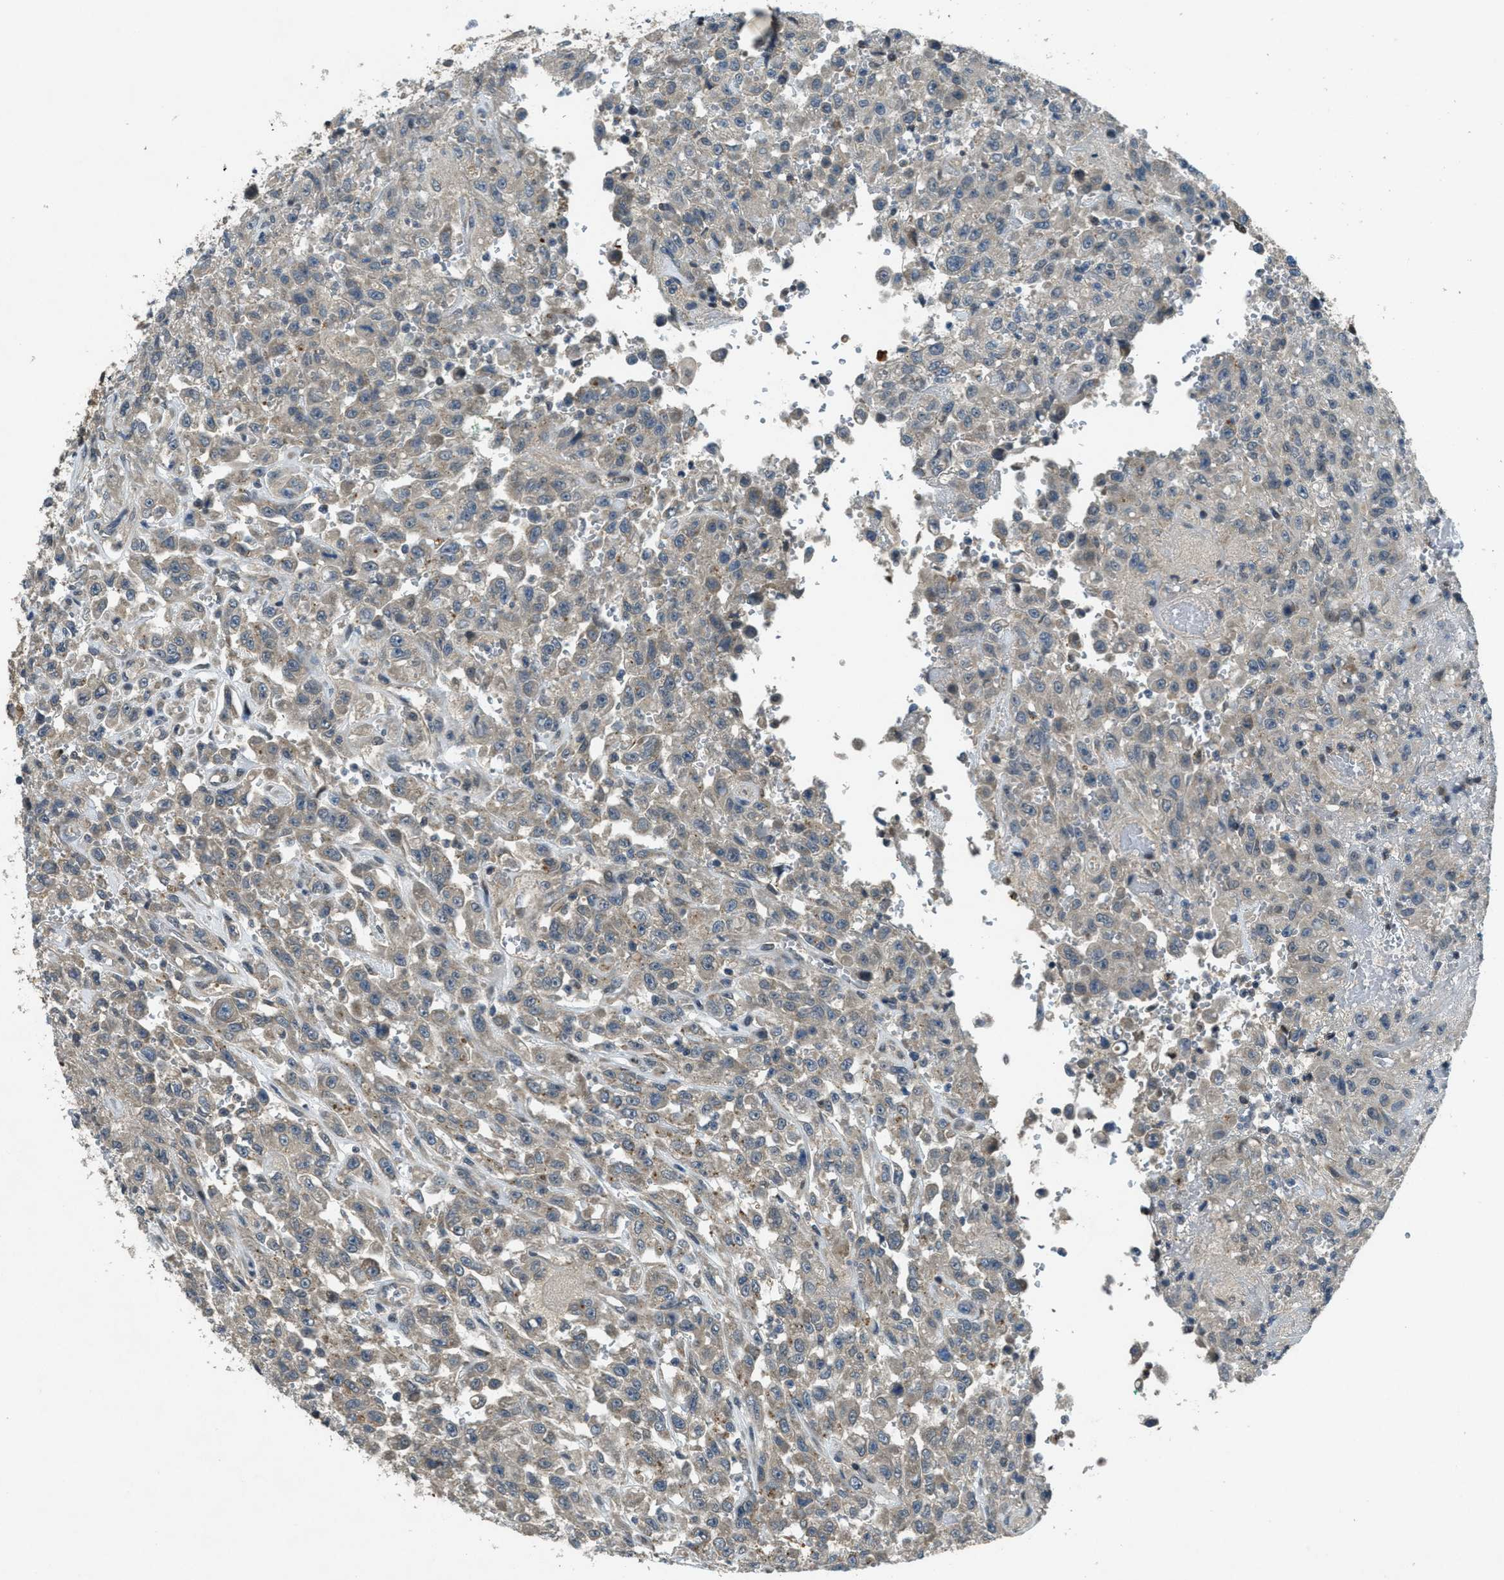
{"staining": {"intensity": "weak", "quantity": "<25%", "location": "cytoplasmic/membranous"}, "tissue": "urothelial cancer", "cell_type": "Tumor cells", "image_type": "cancer", "snomed": [{"axis": "morphology", "description": "Urothelial carcinoma, High grade"}, {"axis": "topography", "description": "Urinary bladder"}], "caption": "Image shows no significant protein staining in tumor cells of urothelial cancer. (DAB (3,3'-diaminobenzidine) immunohistochemistry (IHC) with hematoxylin counter stain).", "gene": "DUSP6", "patient": {"sex": "male", "age": 46}}